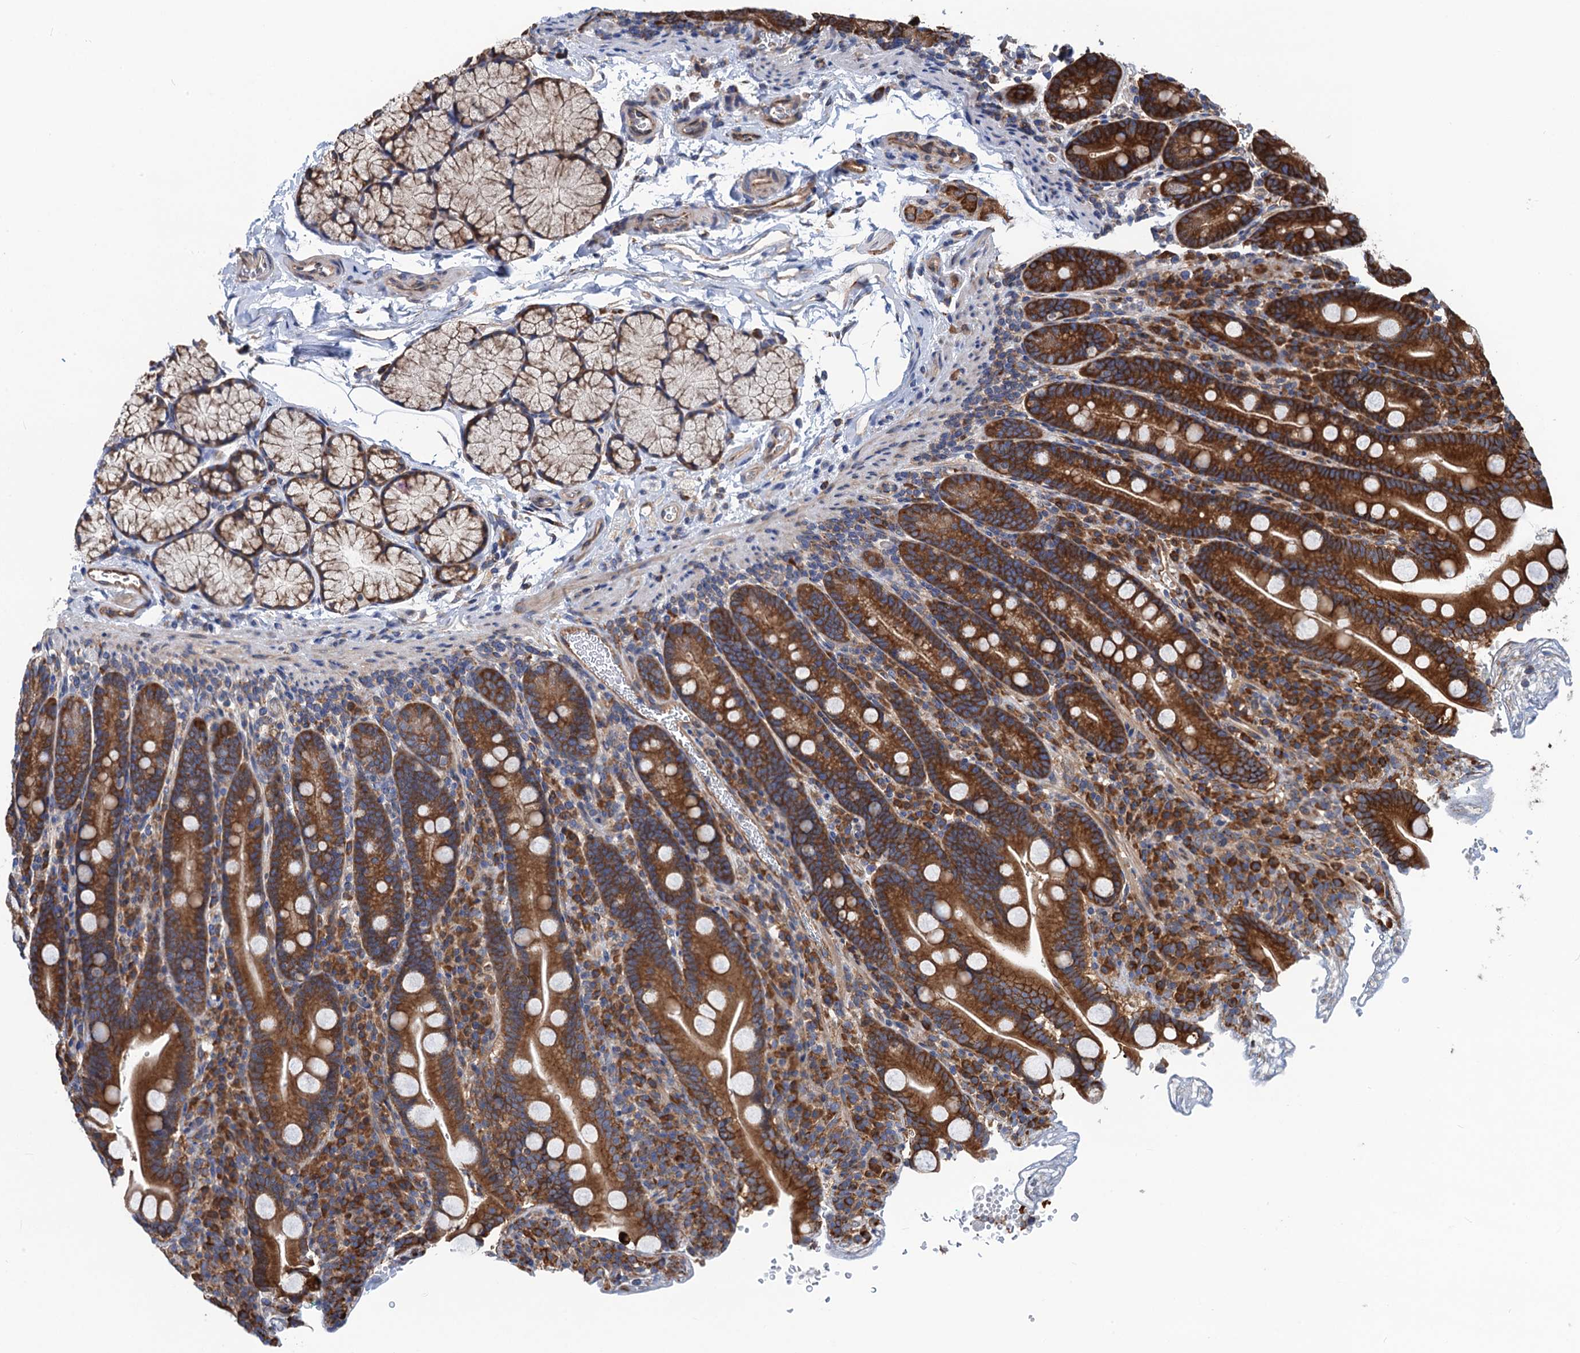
{"staining": {"intensity": "strong", "quantity": ">75%", "location": "cytoplasmic/membranous"}, "tissue": "duodenum", "cell_type": "Glandular cells", "image_type": "normal", "snomed": [{"axis": "morphology", "description": "Normal tissue, NOS"}, {"axis": "topography", "description": "Duodenum"}], "caption": "Immunohistochemistry (IHC) photomicrograph of normal duodenum: human duodenum stained using IHC demonstrates high levels of strong protein expression localized specifically in the cytoplasmic/membranous of glandular cells, appearing as a cytoplasmic/membranous brown color.", "gene": "SLC12A7", "patient": {"sex": "male", "age": 35}}